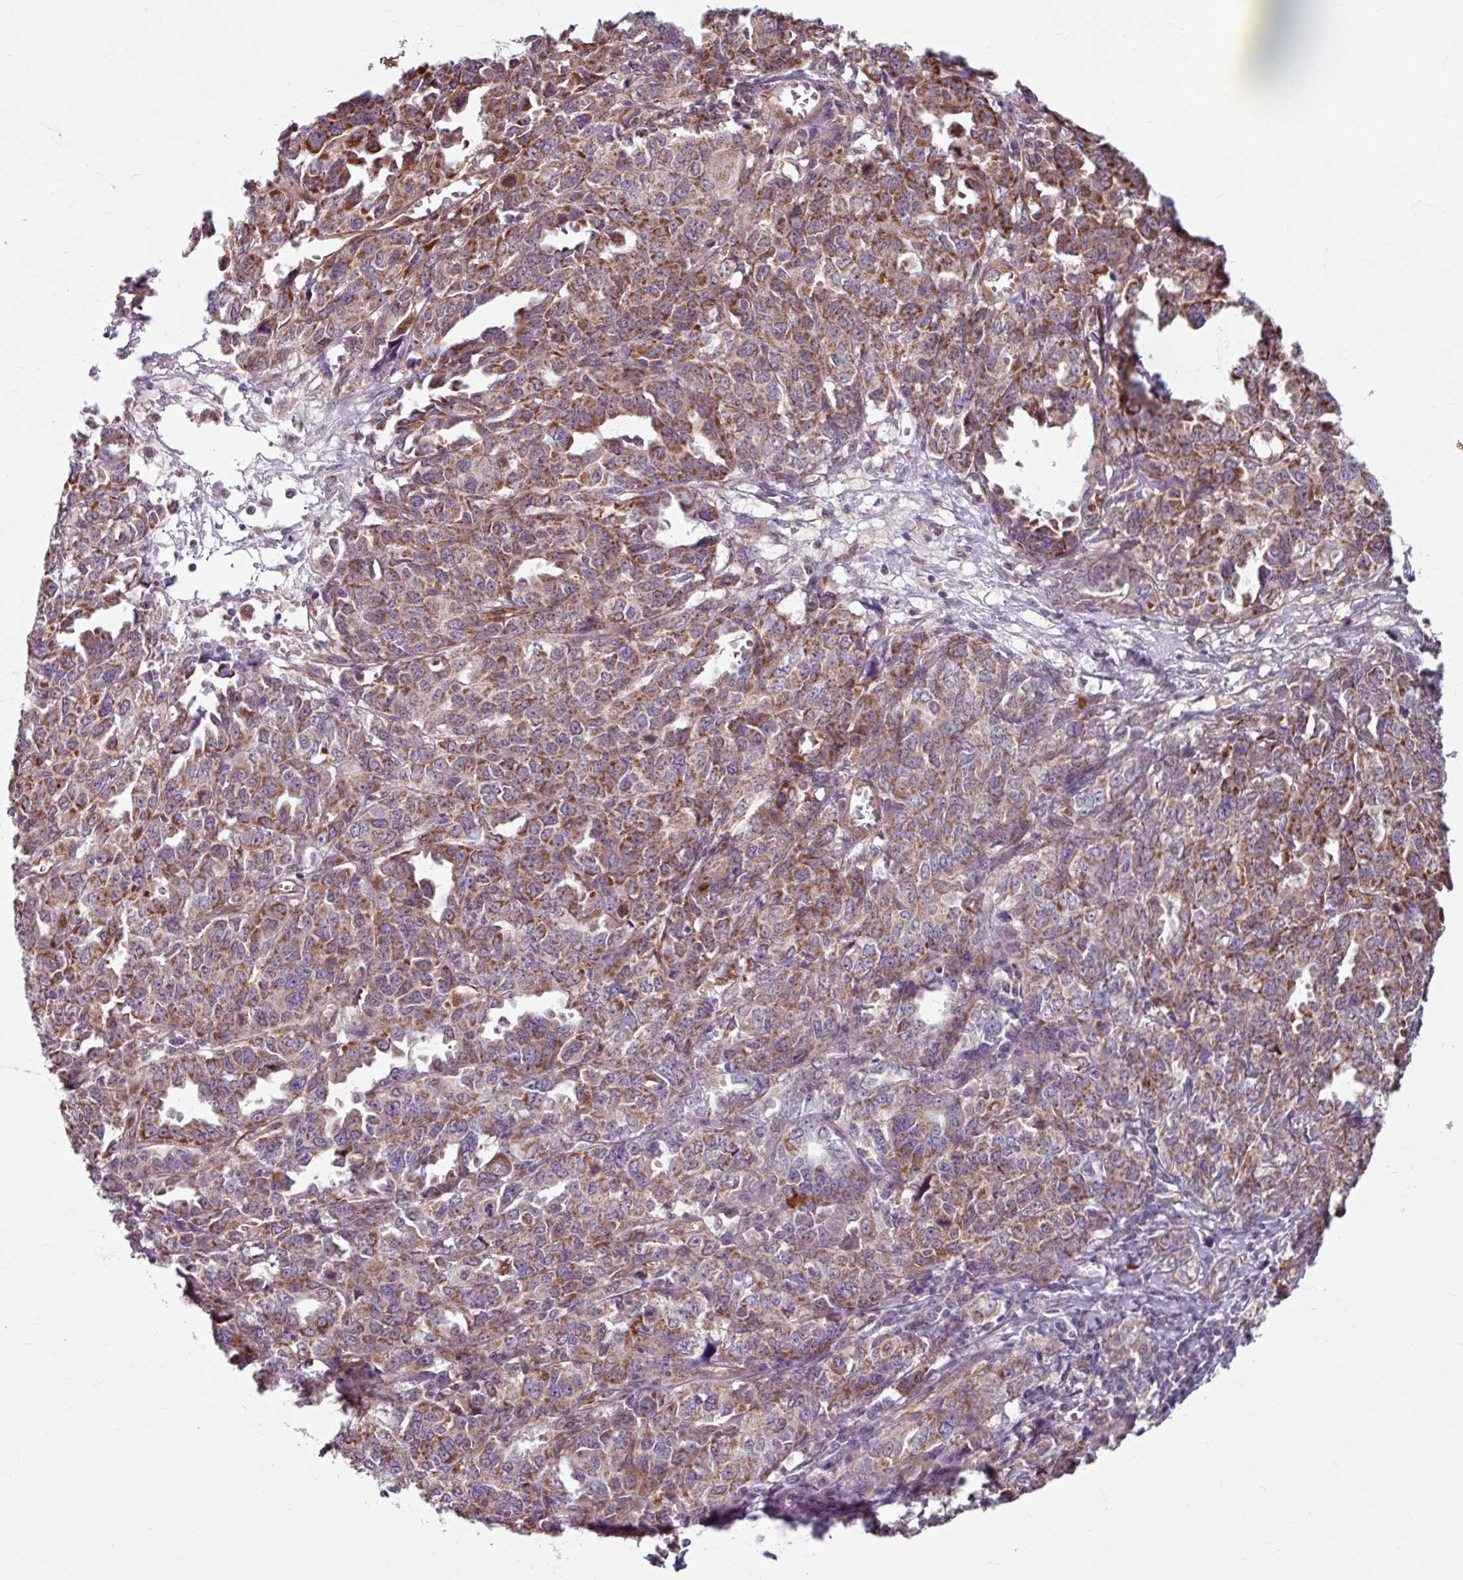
{"staining": {"intensity": "moderate", "quantity": ">75%", "location": "cytoplasmic/membranous"}, "tissue": "ovarian cancer", "cell_type": "Tumor cells", "image_type": "cancer", "snomed": [{"axis": "morphology", "description": "Adenocarcinoma, NOS"}, {"axis": "morphology", "description": "Carcinoma, endometroid"}, {"axis": "topography", "description": "Ovary"}], "caption": "A micrograph showing moderate cytoplasmic/membranous staining in about >75% of tumor cells in endometroid carcinoma (ovarian), as visualized by brown immunohistochemical staining.", "gene": "DAAM2", "patient": {"sex": "female", "age": 72}}